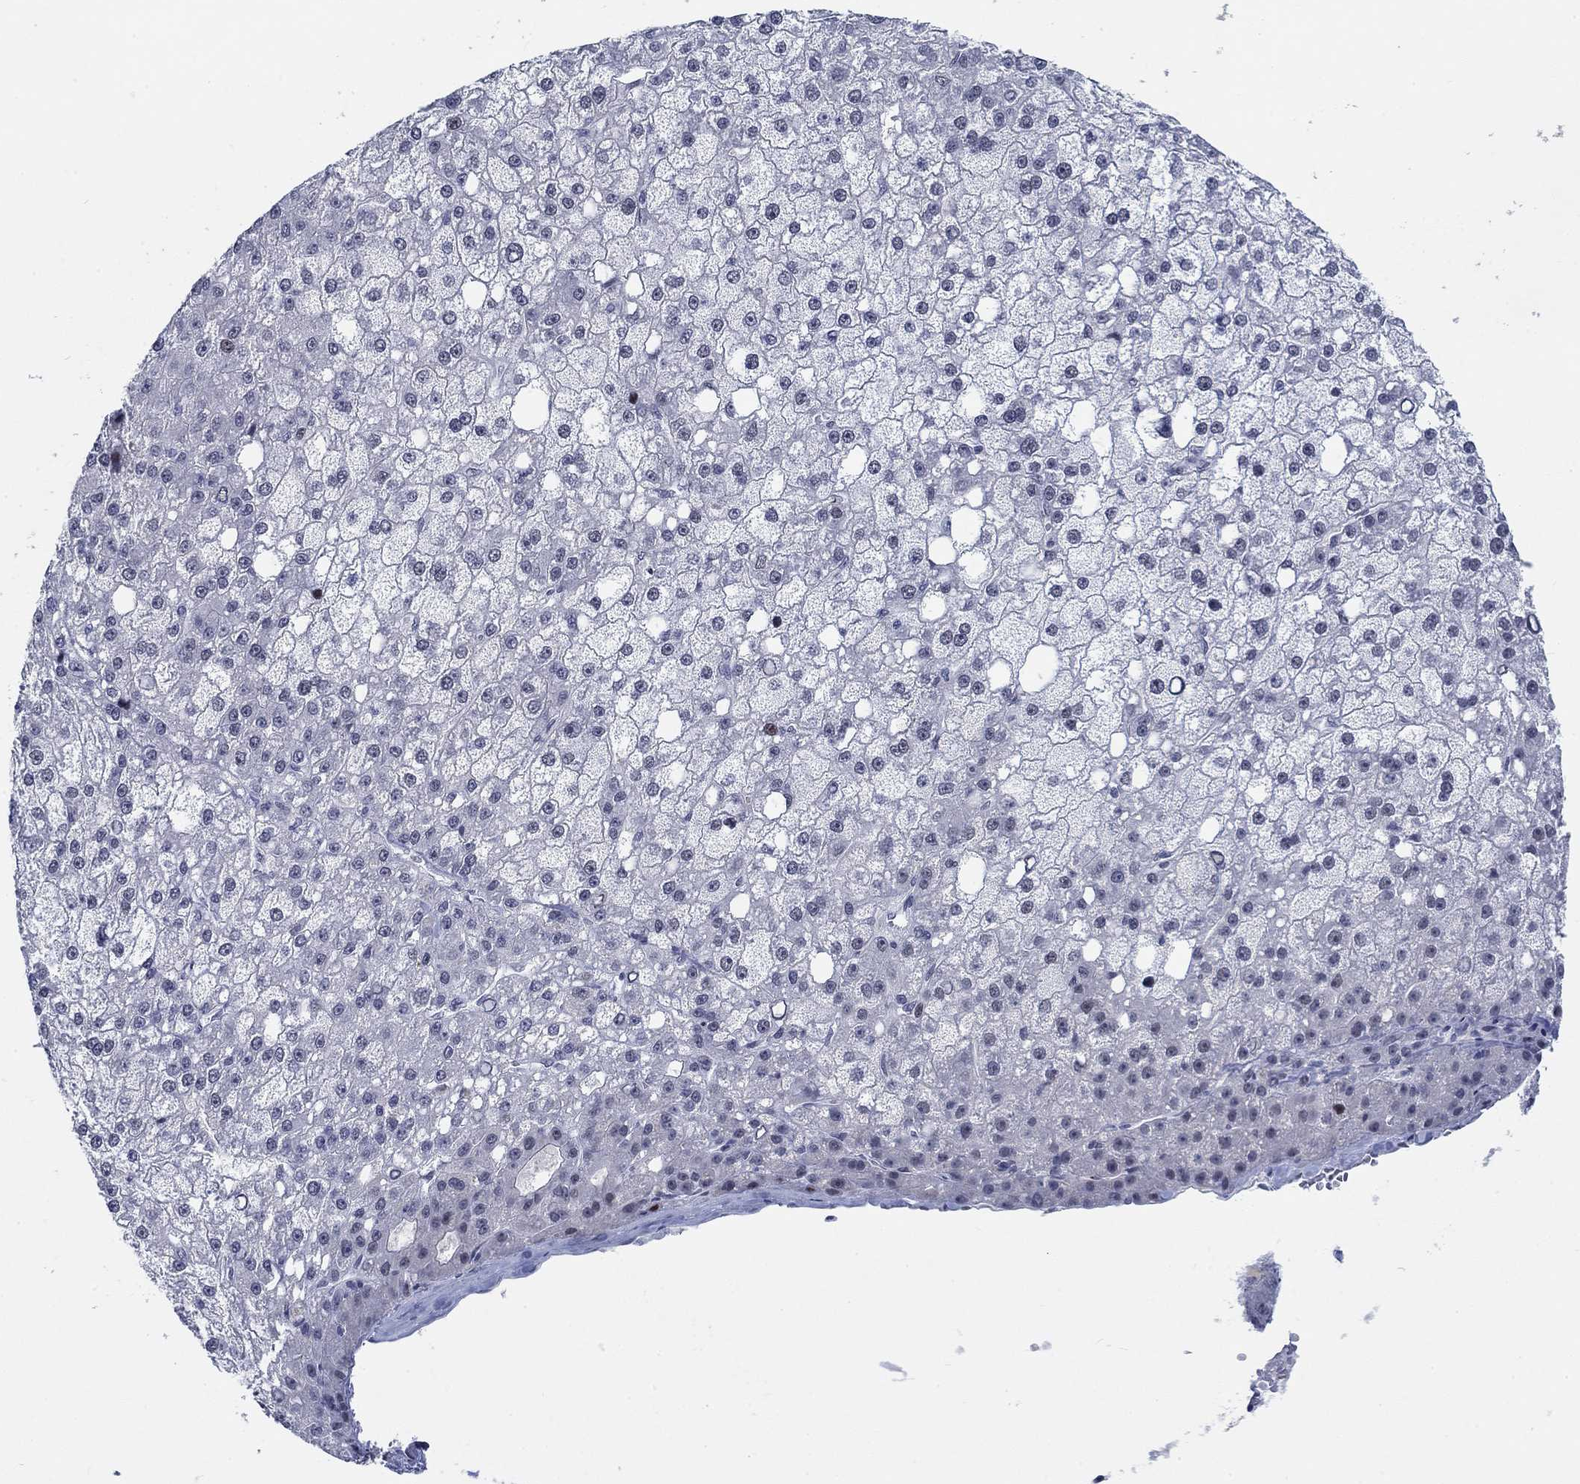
{"staining": {"intensity": "negative", "quantity": "none", "location": "none"}, "tissue": "liver cancer", "cell_type": "Tumor cells", "image_type": "cancer", "snomed": [{"axis": "morphology", "description": "Carcinoma, Hepatocellular, NOS"}, {"axis": "topography", "description": "Liver"}], "caption": "A micrograph of liver cancer (hepatocellular carcinoma) stained for a protein exhibits no brown staining in tumor cells. The staining was performed using DAB to visualize the protein expression in brown, while the nuclei were stained in blue with hematoxylin (Magnification: 20x).", "gene": "NEU3", "patient": {"sex": "male", "age": 67}}